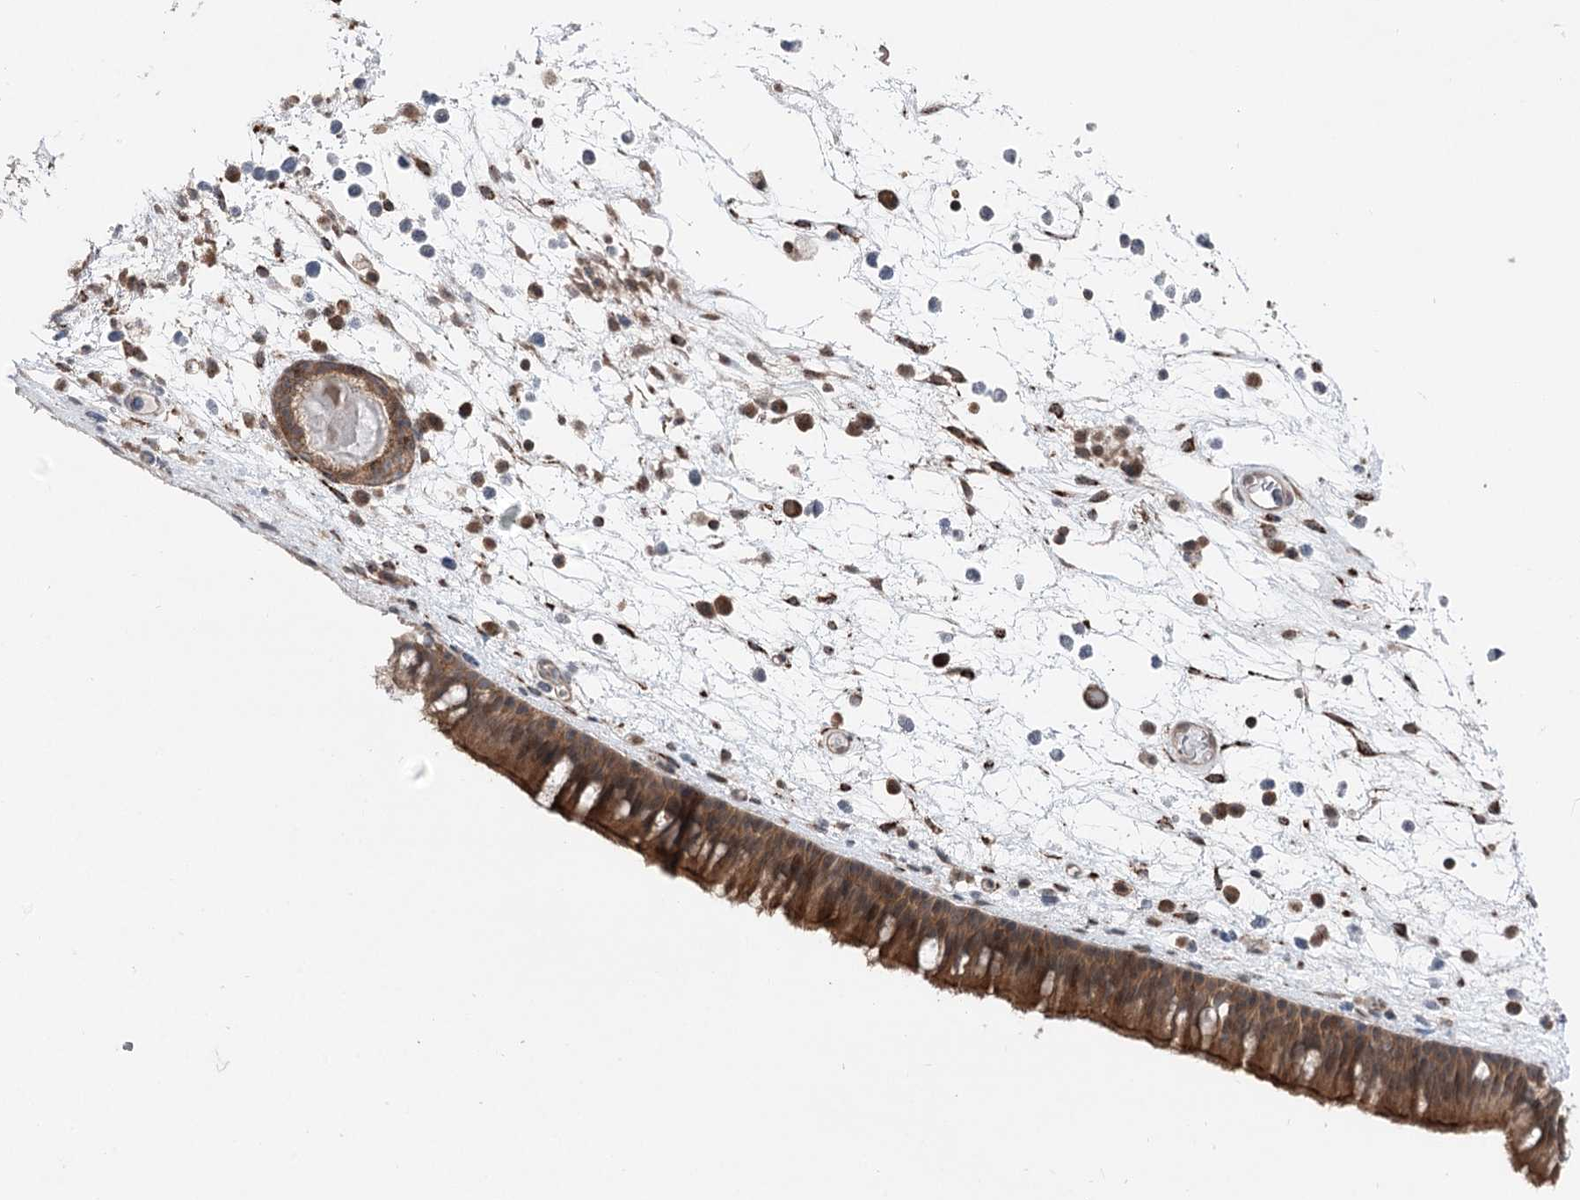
{"staining": {"intensity": "moderate", "quantity": ">75%", "location": "cytoplasmic/membranous,nuclear"}, "tissue": "nasopharynx", "cell_type": "Respiratory epithelial cells", "image_type": "normal", "snomed": [{"axis": "morphology", "description": "Normal tissue, NOS"}, {"axis": "morphology", "description": "Inflammation, NOS"}, {"axis": "morphology", "description": "Malignant melanoma, Metastatic site"}, {"axis": "topography", "description": "Nasopharynx"}], "caption": "Nasopharynx stained for a protein (brown) shows moderate cytoplasmic/membranous,nuclear positive positivity in approximately >75% of respiratory epithelial cells.", "gene": "CCSER2", "patient": {"sex": "male", "age": 70}}